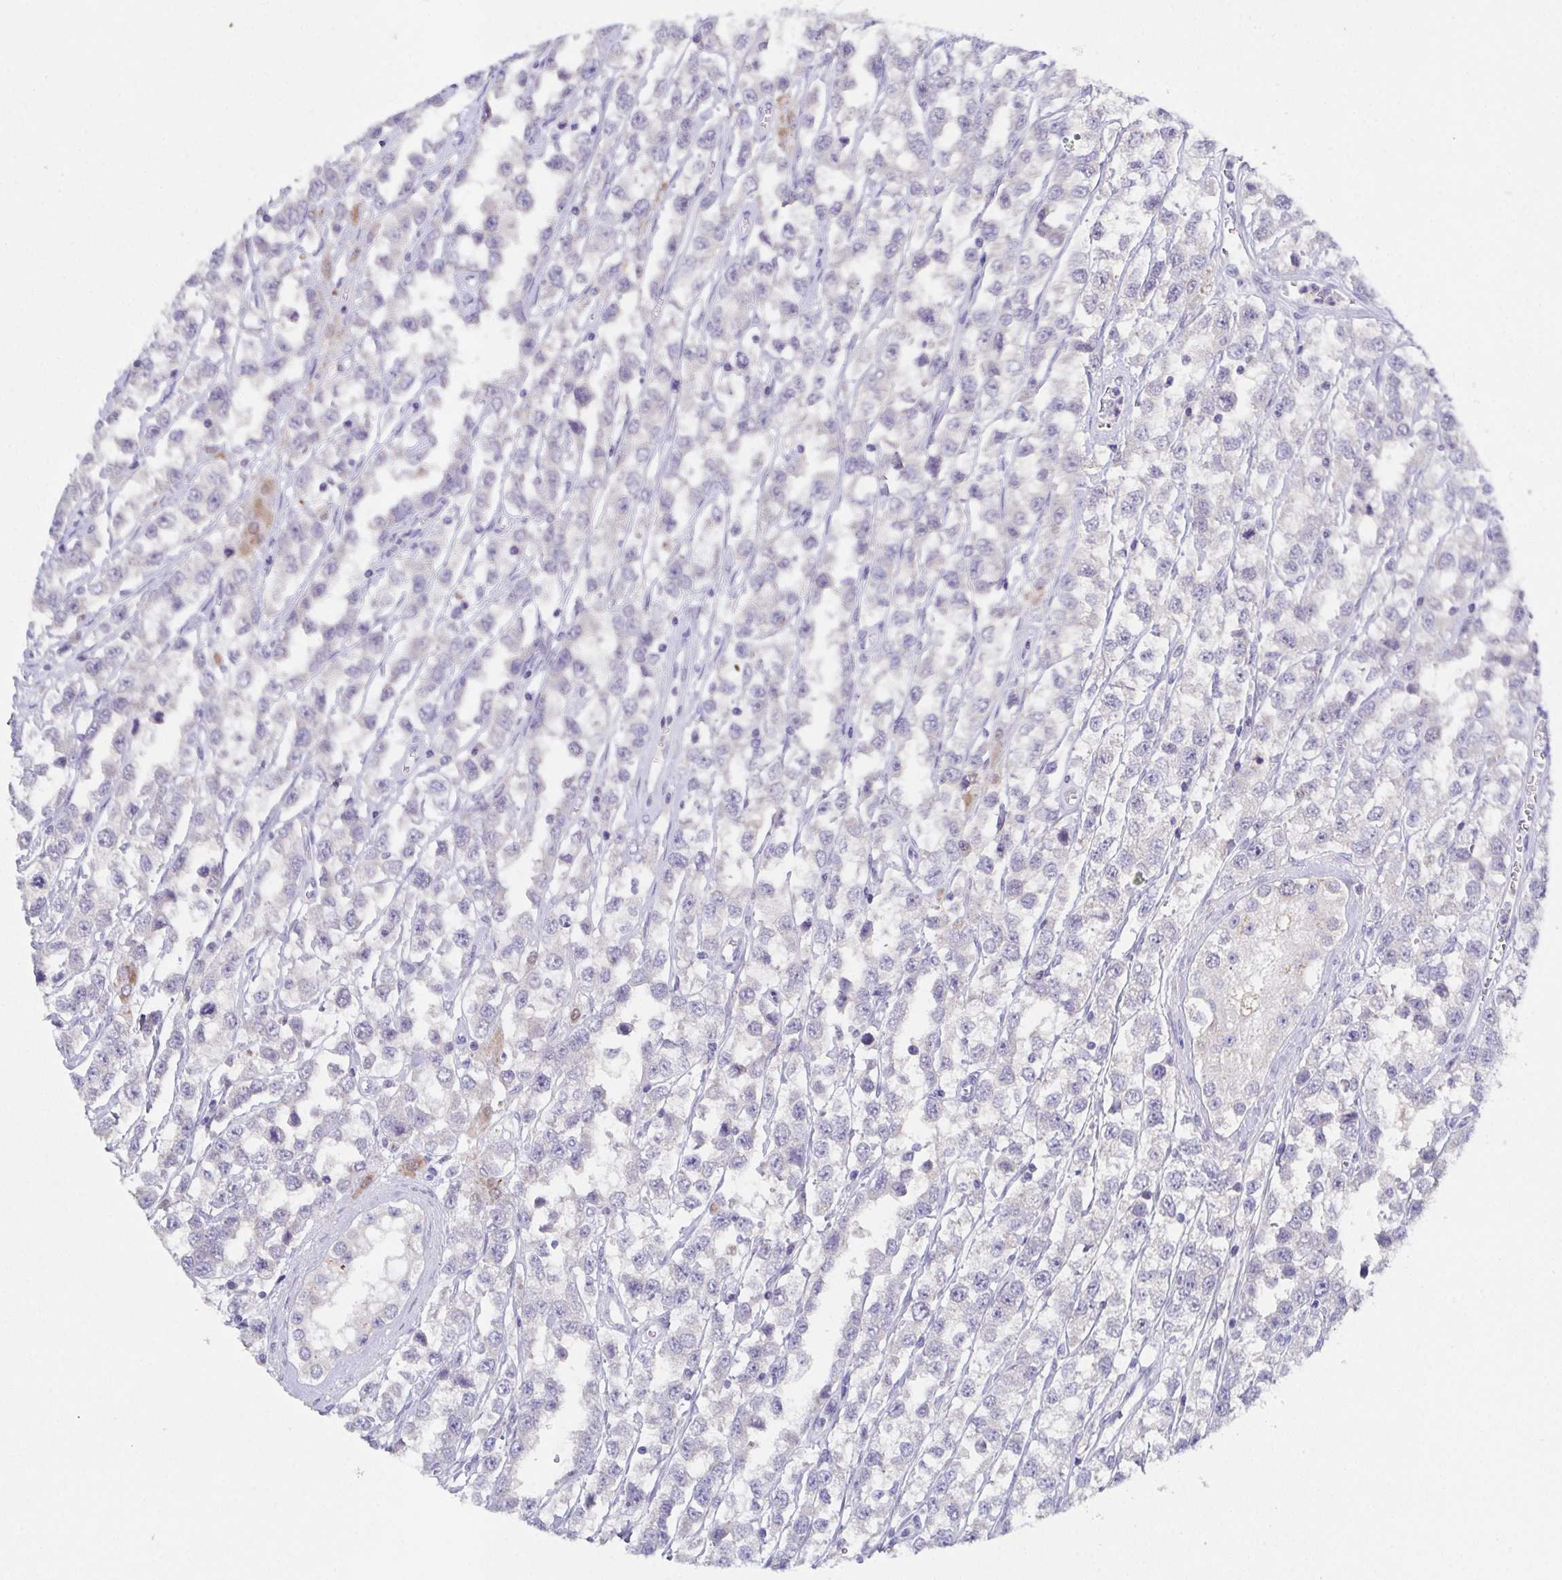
{"staining": {"intensity": "negative", "quantity": "none", "location": "none"}, "tissue": "testis cancer", "cell_type": "Tumor cells", "image_type": "cancer", "snomed": [{"axis": "morphology", "description": "Seminoma, NOS"}, {"axis": "topography", "description": "Testis"}], "caption": "Tumor cells show no significant positivity in testis cancer.", "gene": "SSC4D", "patient": {"sex": "male", "age": 34}}